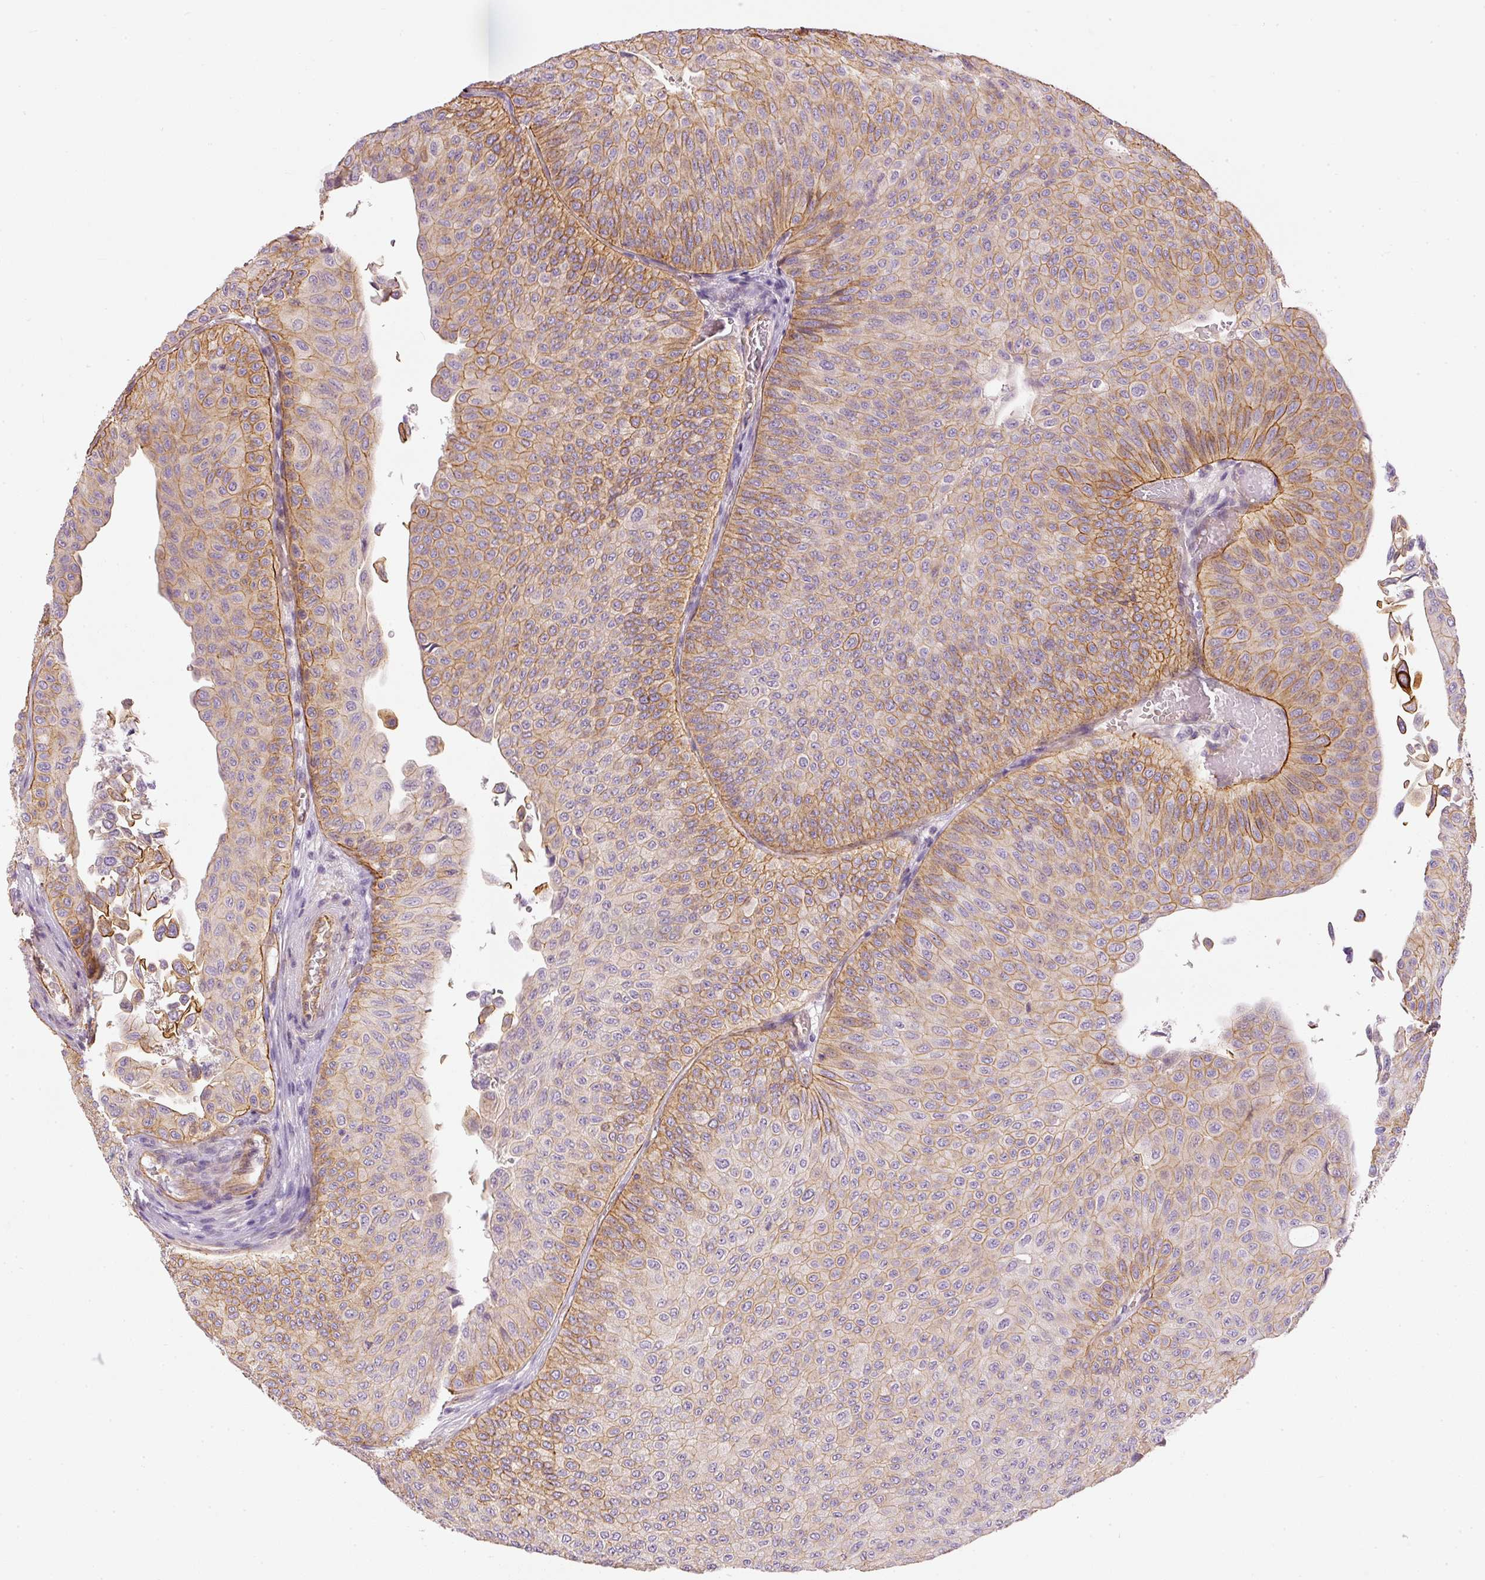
{"staining": {"intensity": "moderate", "quantity": "25%-75%", "location": "cytoplasmic/membranous"}, "tissue": "urothelial cancer", "cell_type": "Tumor cells", "image_type": "cancer", "snomed": [{"axis": "morphology", "description": "Urothelial carcinoma, NOS"}, {"axis": "topography", "description": "Urinary bladder"}], "caption": "Protein staining of transitional cell carcinoma tissue demonstrates moderate cytoplasmic/membranous expression in about 25%-75% of tumor cells.", "gene": "OSR2", "patient": {"sex": "male", "age": 59}}